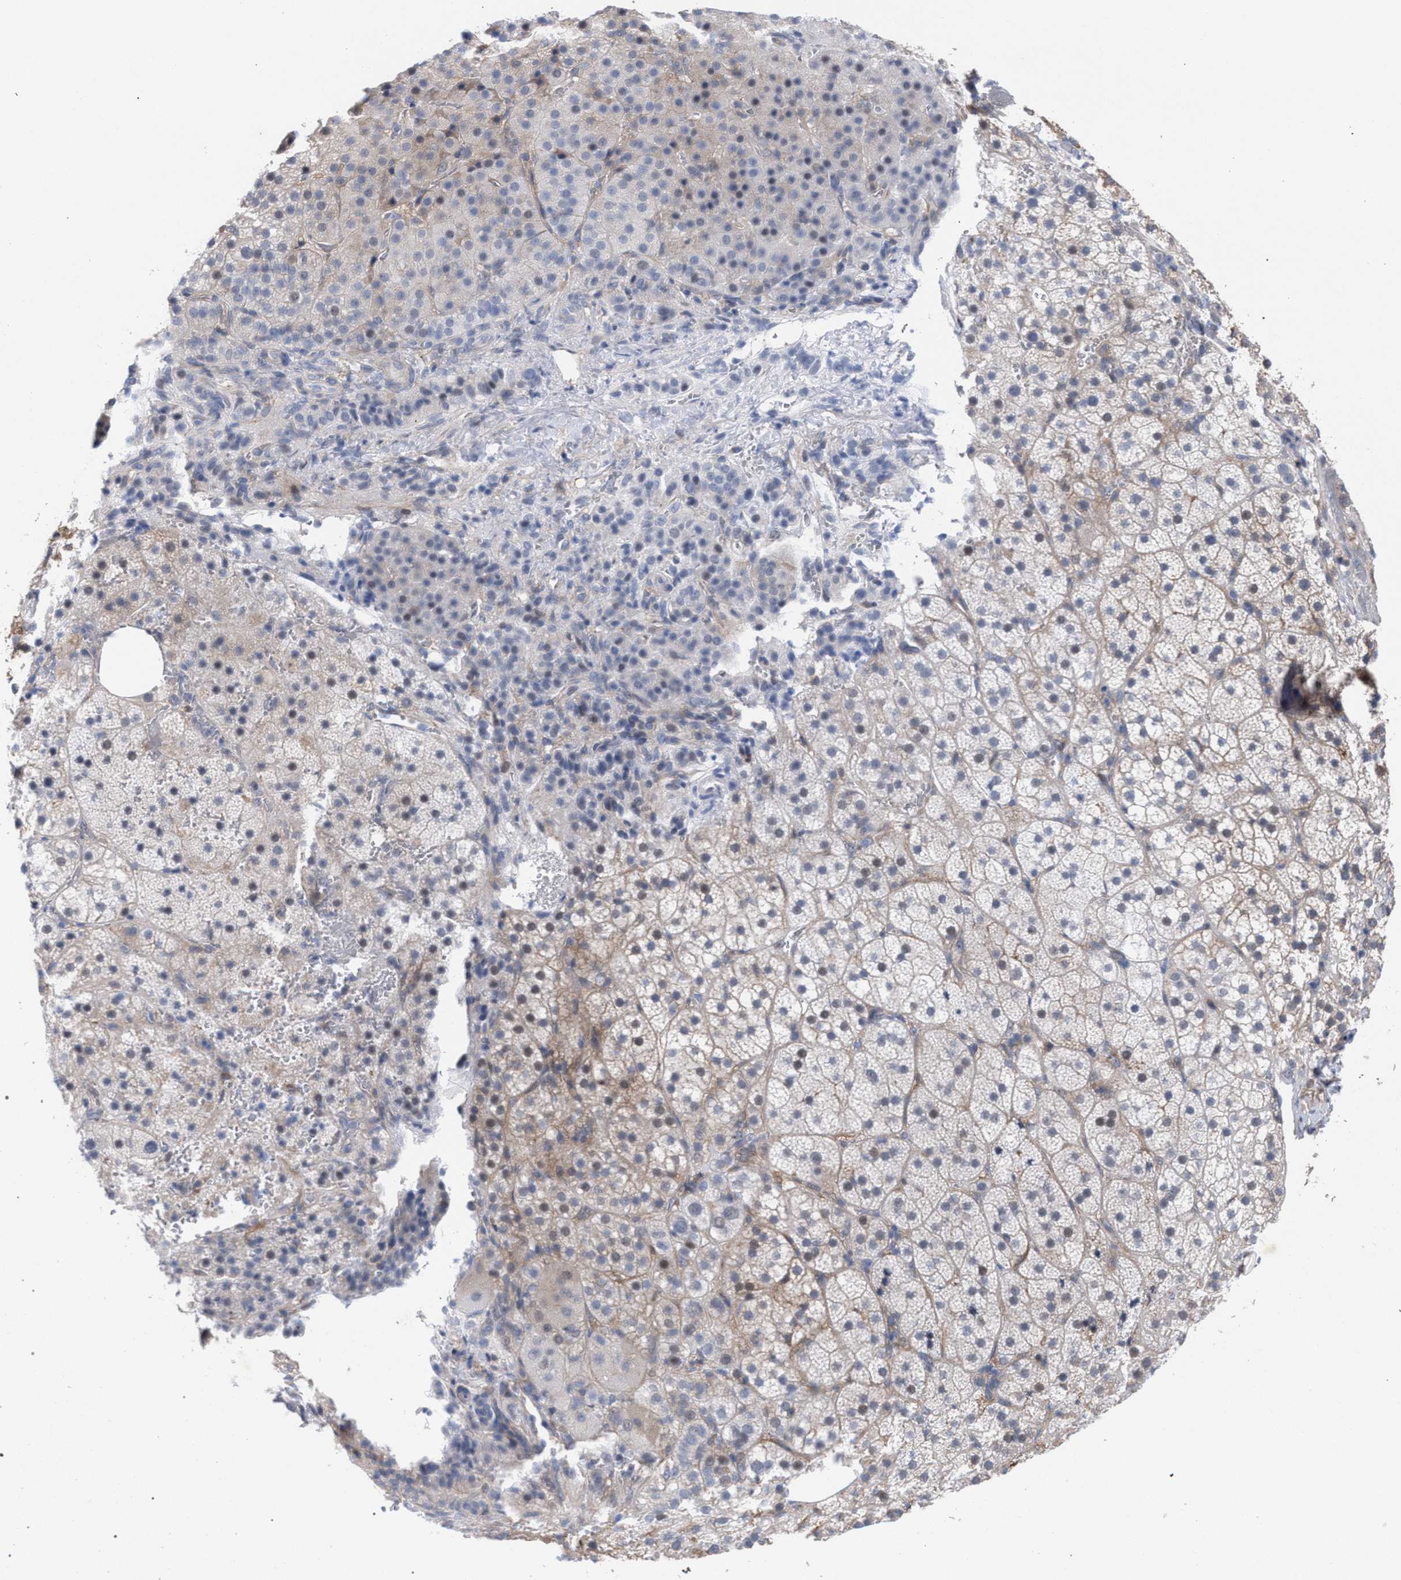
{"staining": {"intensity": "moderate", "quantity": "<25%", "location": "cytoplasmic/membranous"}, "tissue": "adrenal gland", "cell_type": "Glandular cells", "image_type": "normal", "snomed": [{"axis": "morphology", "description": "Normal tissue, NOS"}, {"axis": "topography", "description": "Adrenal gland"}], "caption": "Human adrenal gland stained for a protein (brown) exhibits moderate cytoplasmic/membranous positive expression in approximately <25% of glandular cells.", "gene": "FHOD3", "patient": {"sex": "female", "age": 59}}